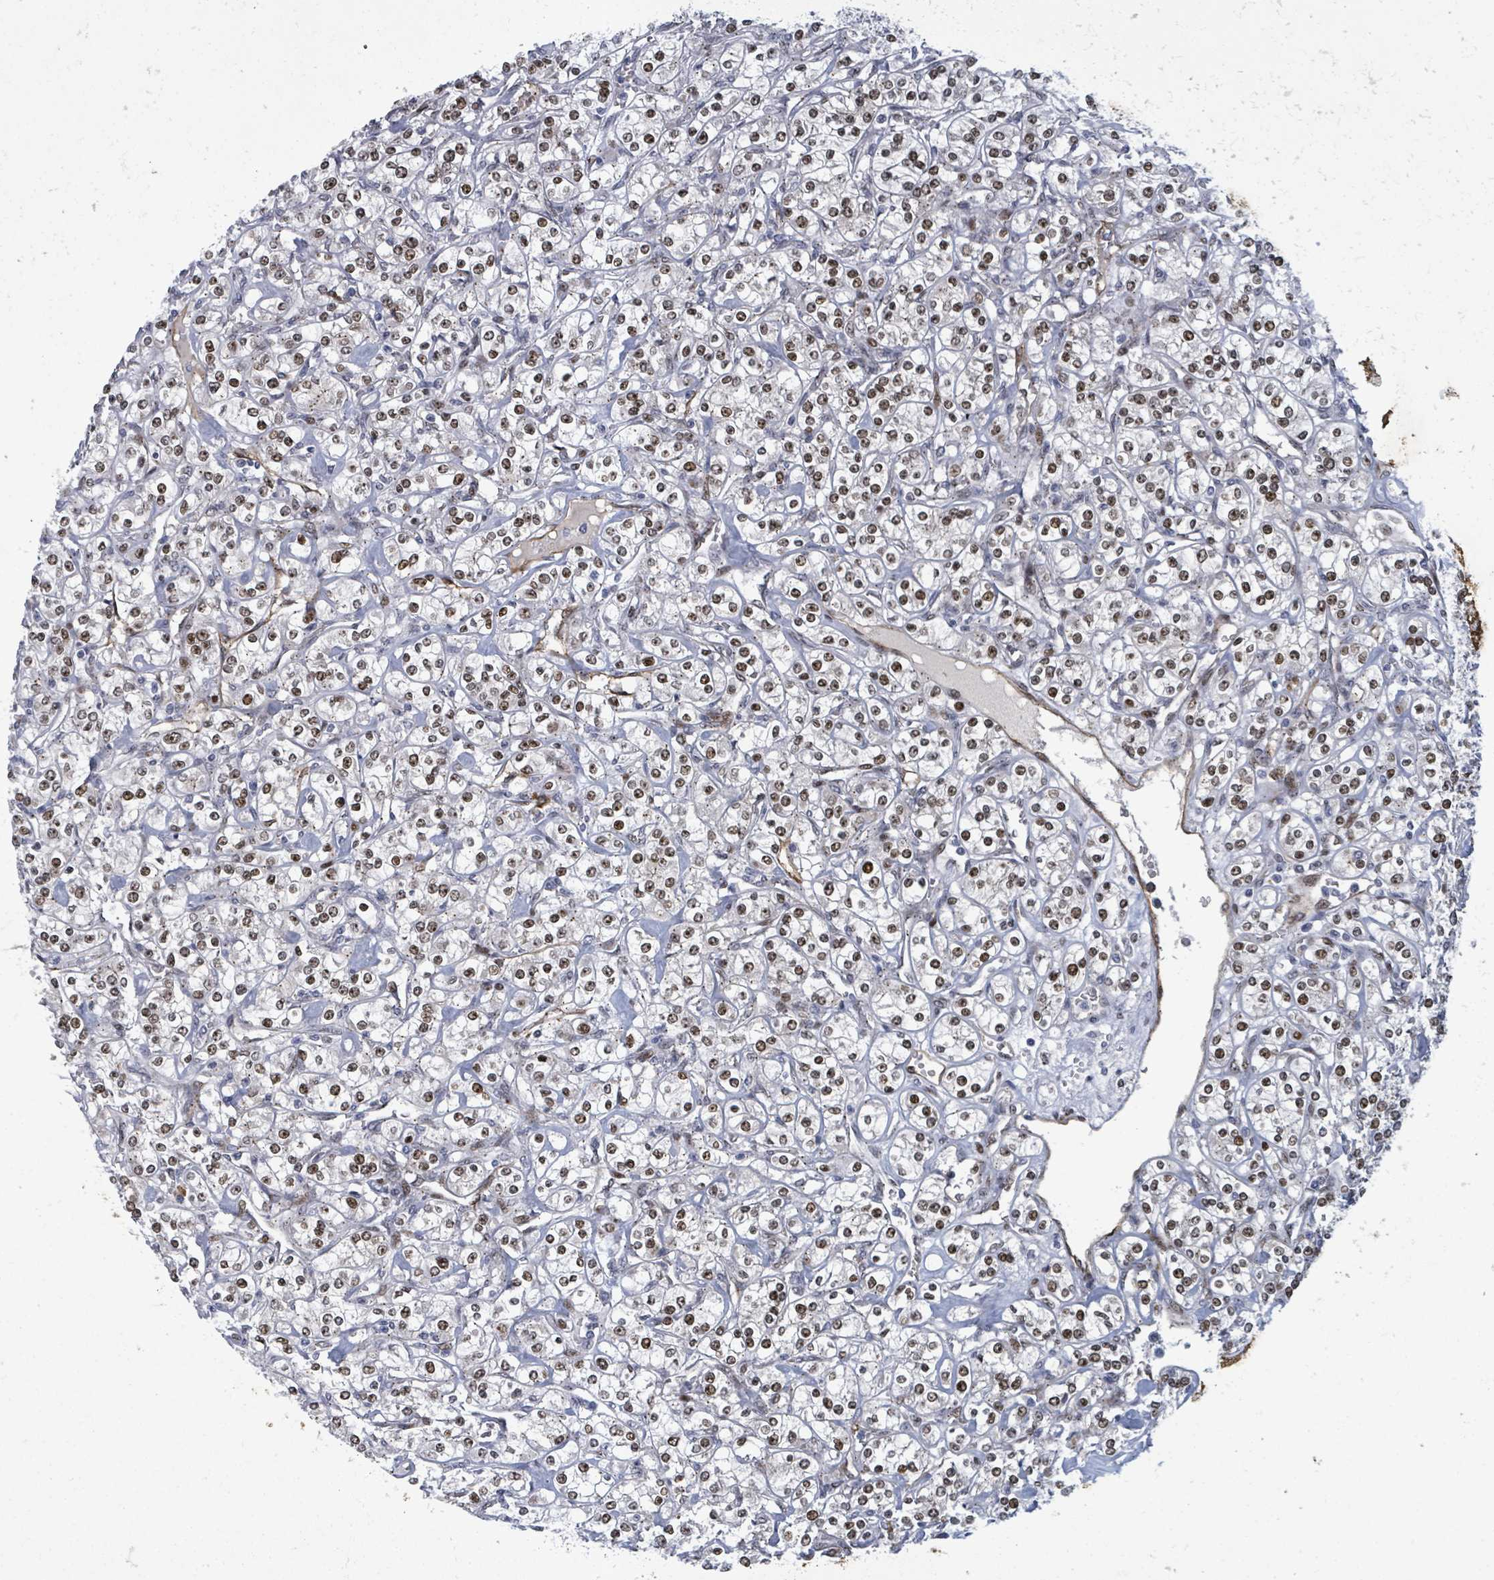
{"staining": {"intensity": "moderate", "quantity": ">75%", "location": "nuclear"}, "tissue": "renal cancer", "cell_type": "Tumor cells", "image_type": "cancer", "snomed": [{"axis": "morphology", "description": "Adenocarcinoma, NOS"}, {"axis": "topography", "description": "Kidney"}], "caption": "Immunohistochemistry (IHC) of renal adenocarcinoma shows medium levels of moderate nuclear staining in approximately >75% of tumor cells.", "gene": "TUSC1", "patient": {"sex": "male", "age": 77}}